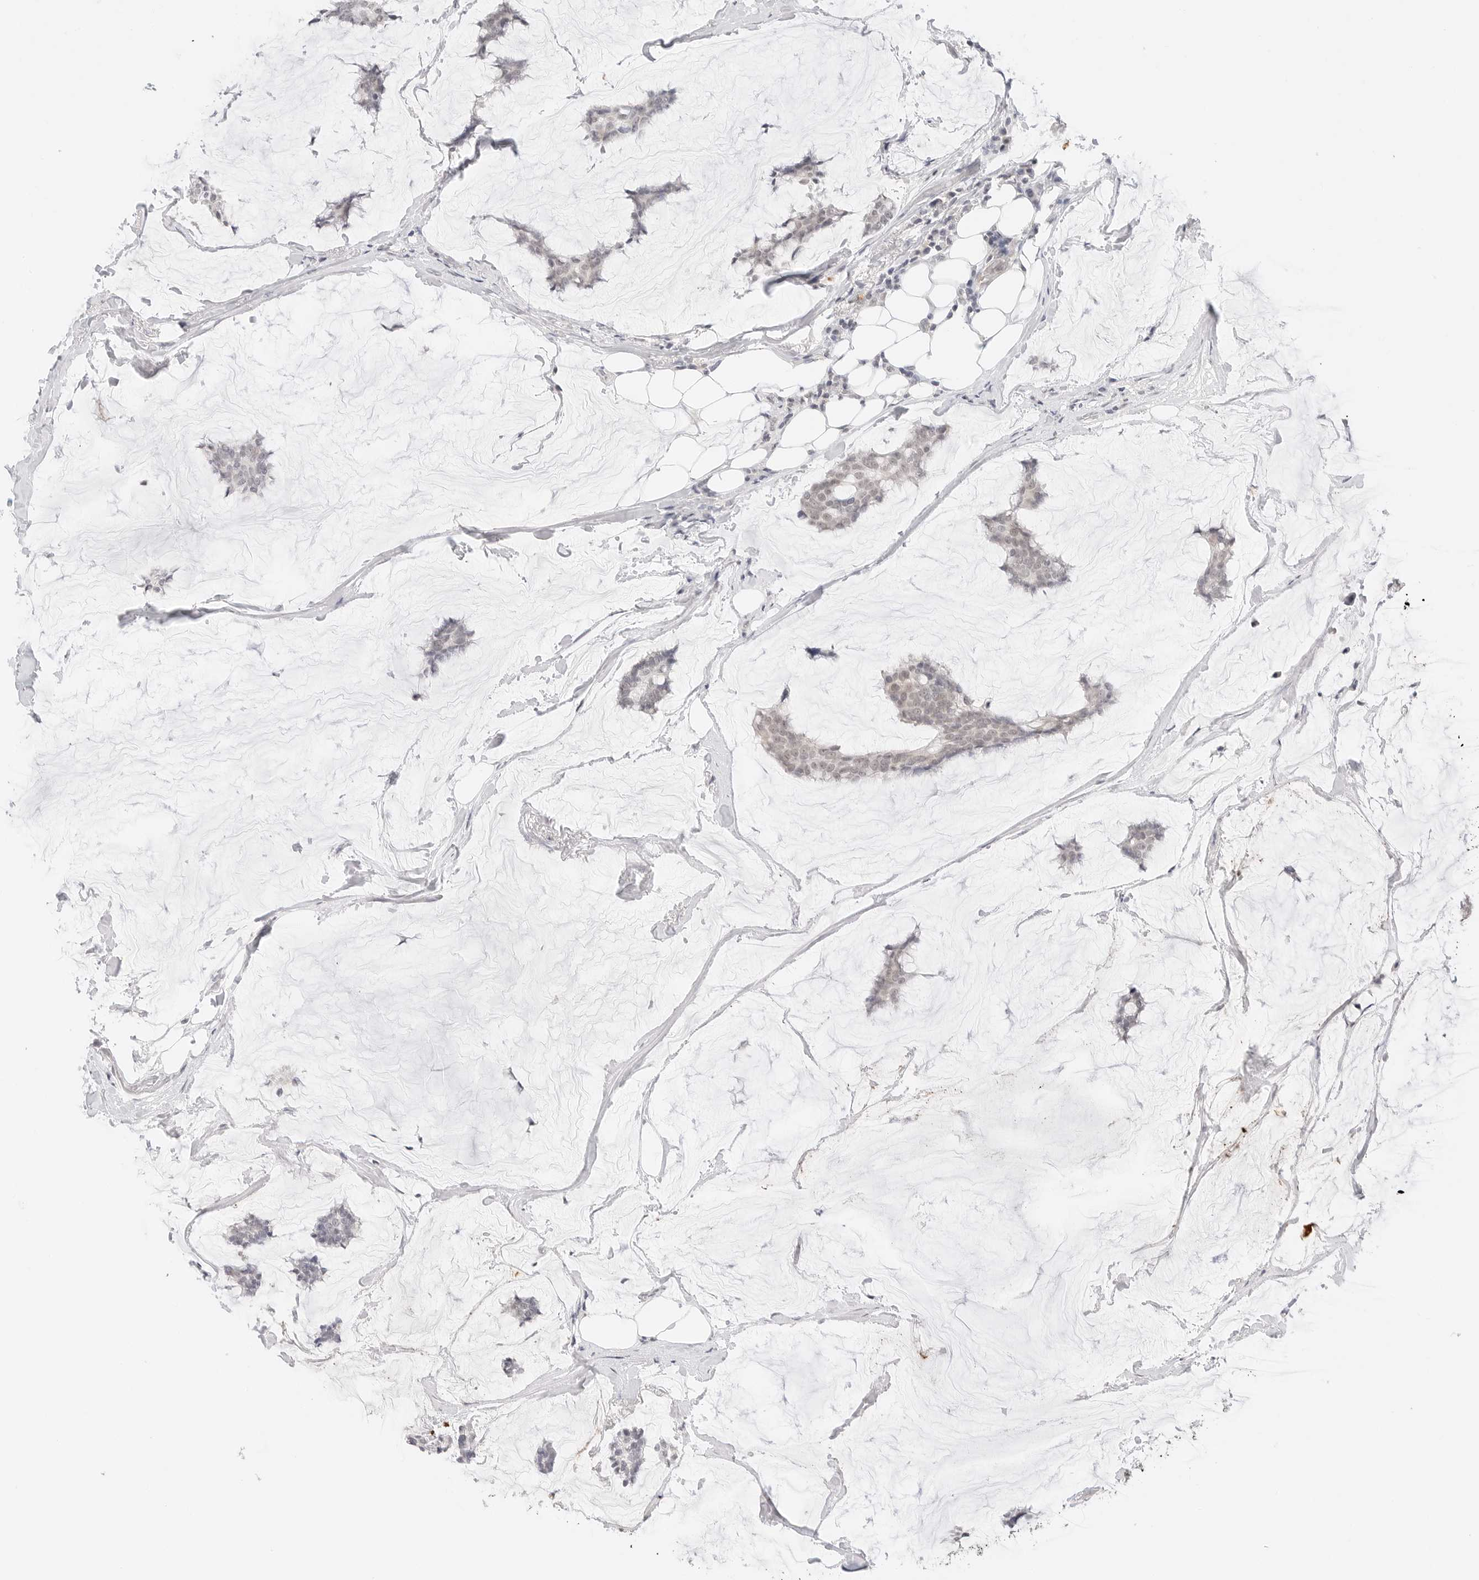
{"staining": {"intensity": "negative", "quantity": "none", "location": "none"}, "tissue": "breast cancer", "cell_type": "Tumor cells", "image_type": "cancer", "snomed": [{"axis": "morphology", "description": "Duct carcinoma"}, {"axis": "topography", "description": "Breast"}], "caption": "Immunohistochemistry (IHC) micrograph of human breast cancer (intraductal carcinoma) stained for a protein (brown), which reveals no positivity in tumor cells.", "gene": "GPR34", "patient": {"sex": "female", "age": 93}}